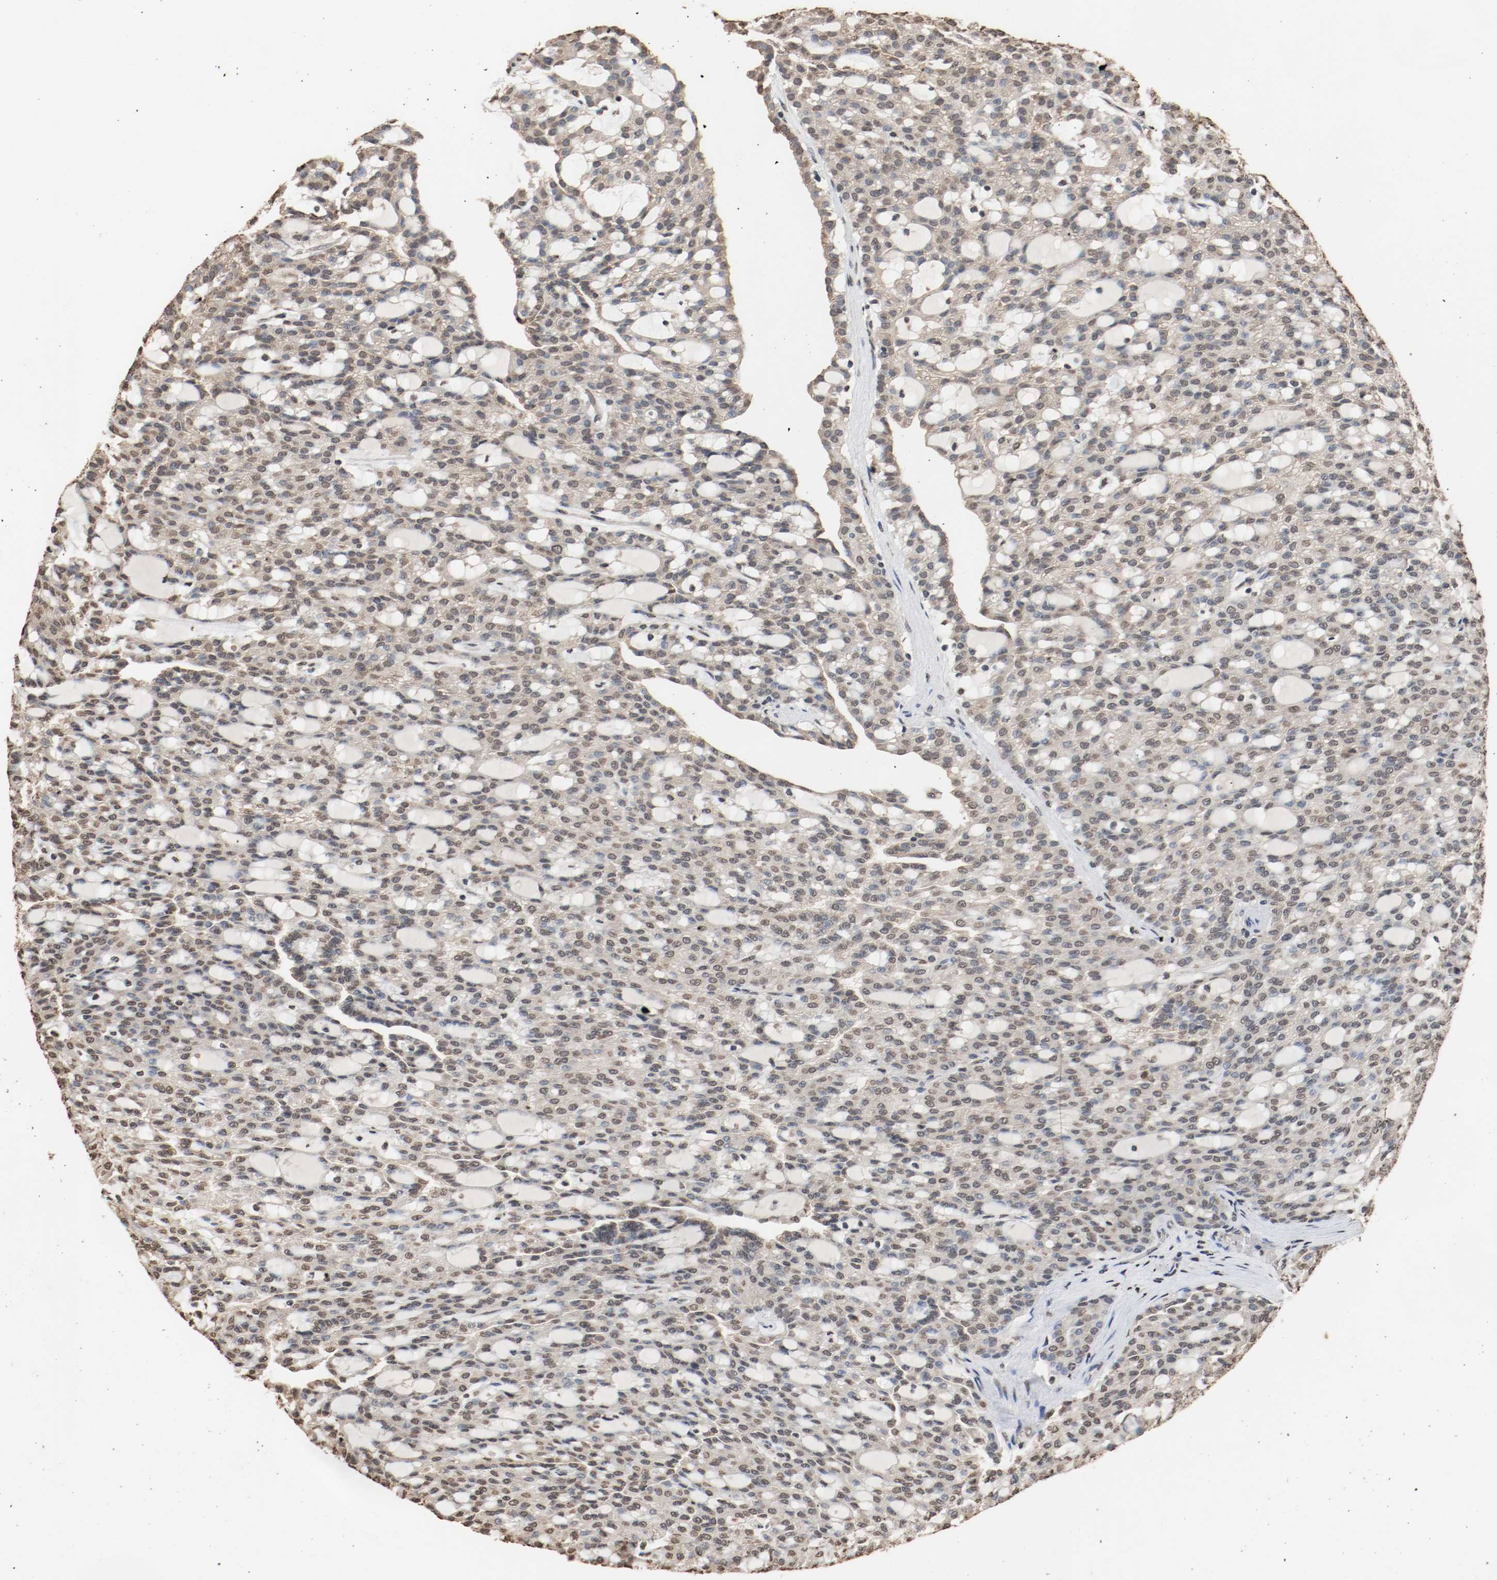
{"staining": {"intensity": "weak", "quantity": "25%-75%", "location": "nuclear"}, "tissue": "renal cancer", "cell_type": "Tumor cells", "image_type": "cancer", "snomed": [{"axis": "morphology", "description": "Adenocarcinoma, NOS"}, {"axis": "topography", "description": "Kidney"}], "caption": "Protein expression analysis of adenocarcinoma (renal) displays weak nuclear staining in approximately 25%-75% of tumor cells.", "gene": "RTN4", "patient": {"sex": "male", "age": 63}}